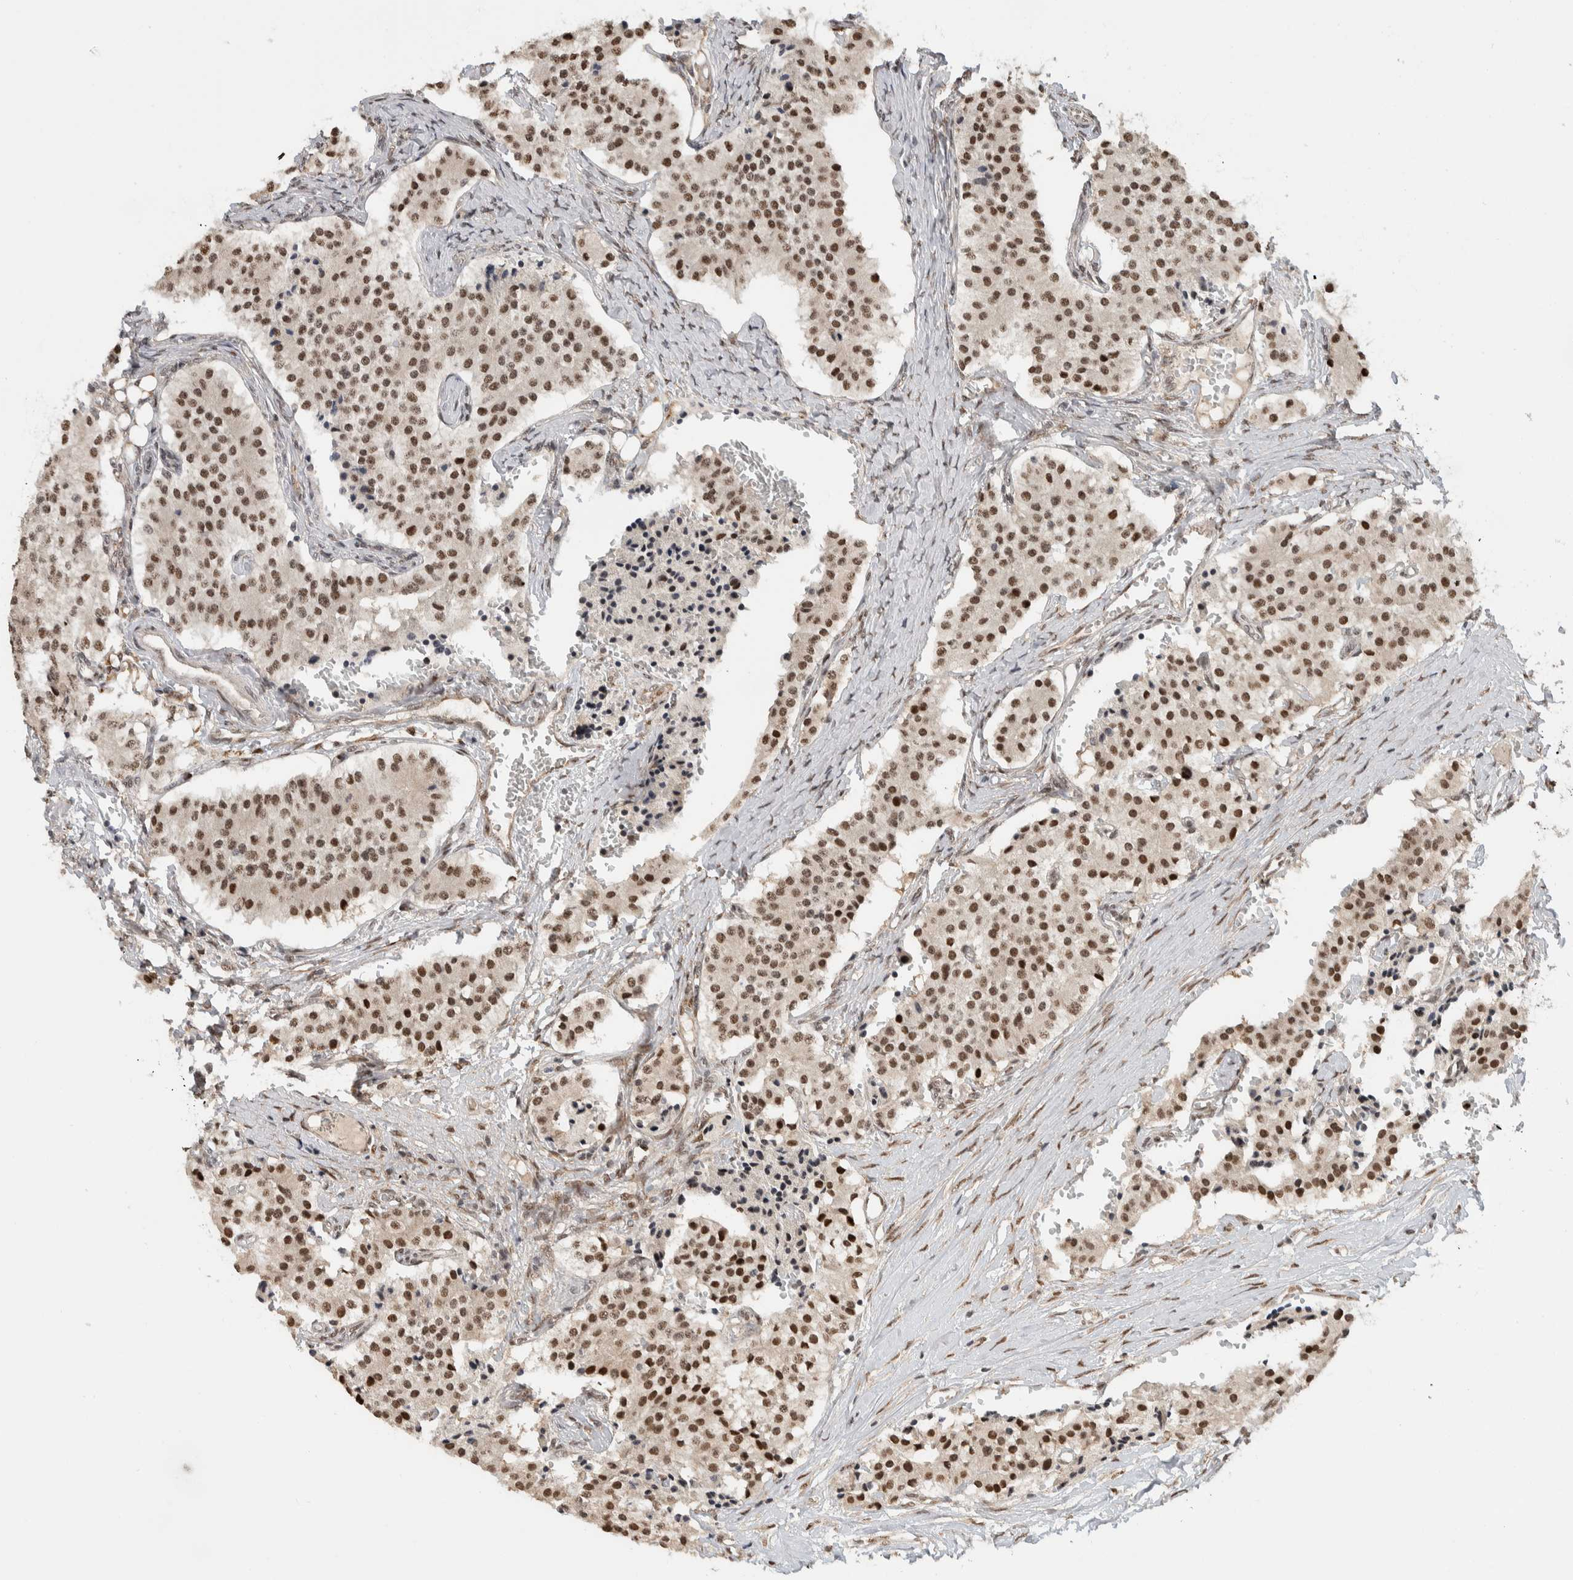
{"staining": {"intensity": "moderate", "quantity": ">75%", "location": "nuclear"}, "tissue": "carcinoid", "cell_type": "Tumor cells", "image_type": "cancer", "snomed": [{"axis": "morphology", "description": "Carcinoid, malignant, NOS"}, {"axis": "topography", "description": "Colon"}], "caption": "Immunohistochemical staining of human carcinoid demonstrates medium levels of moderate nuclear positivity in about >75% of tumor cells.", "gene": "TNRC18", "patient": {"sex": "female", "age": 52}}